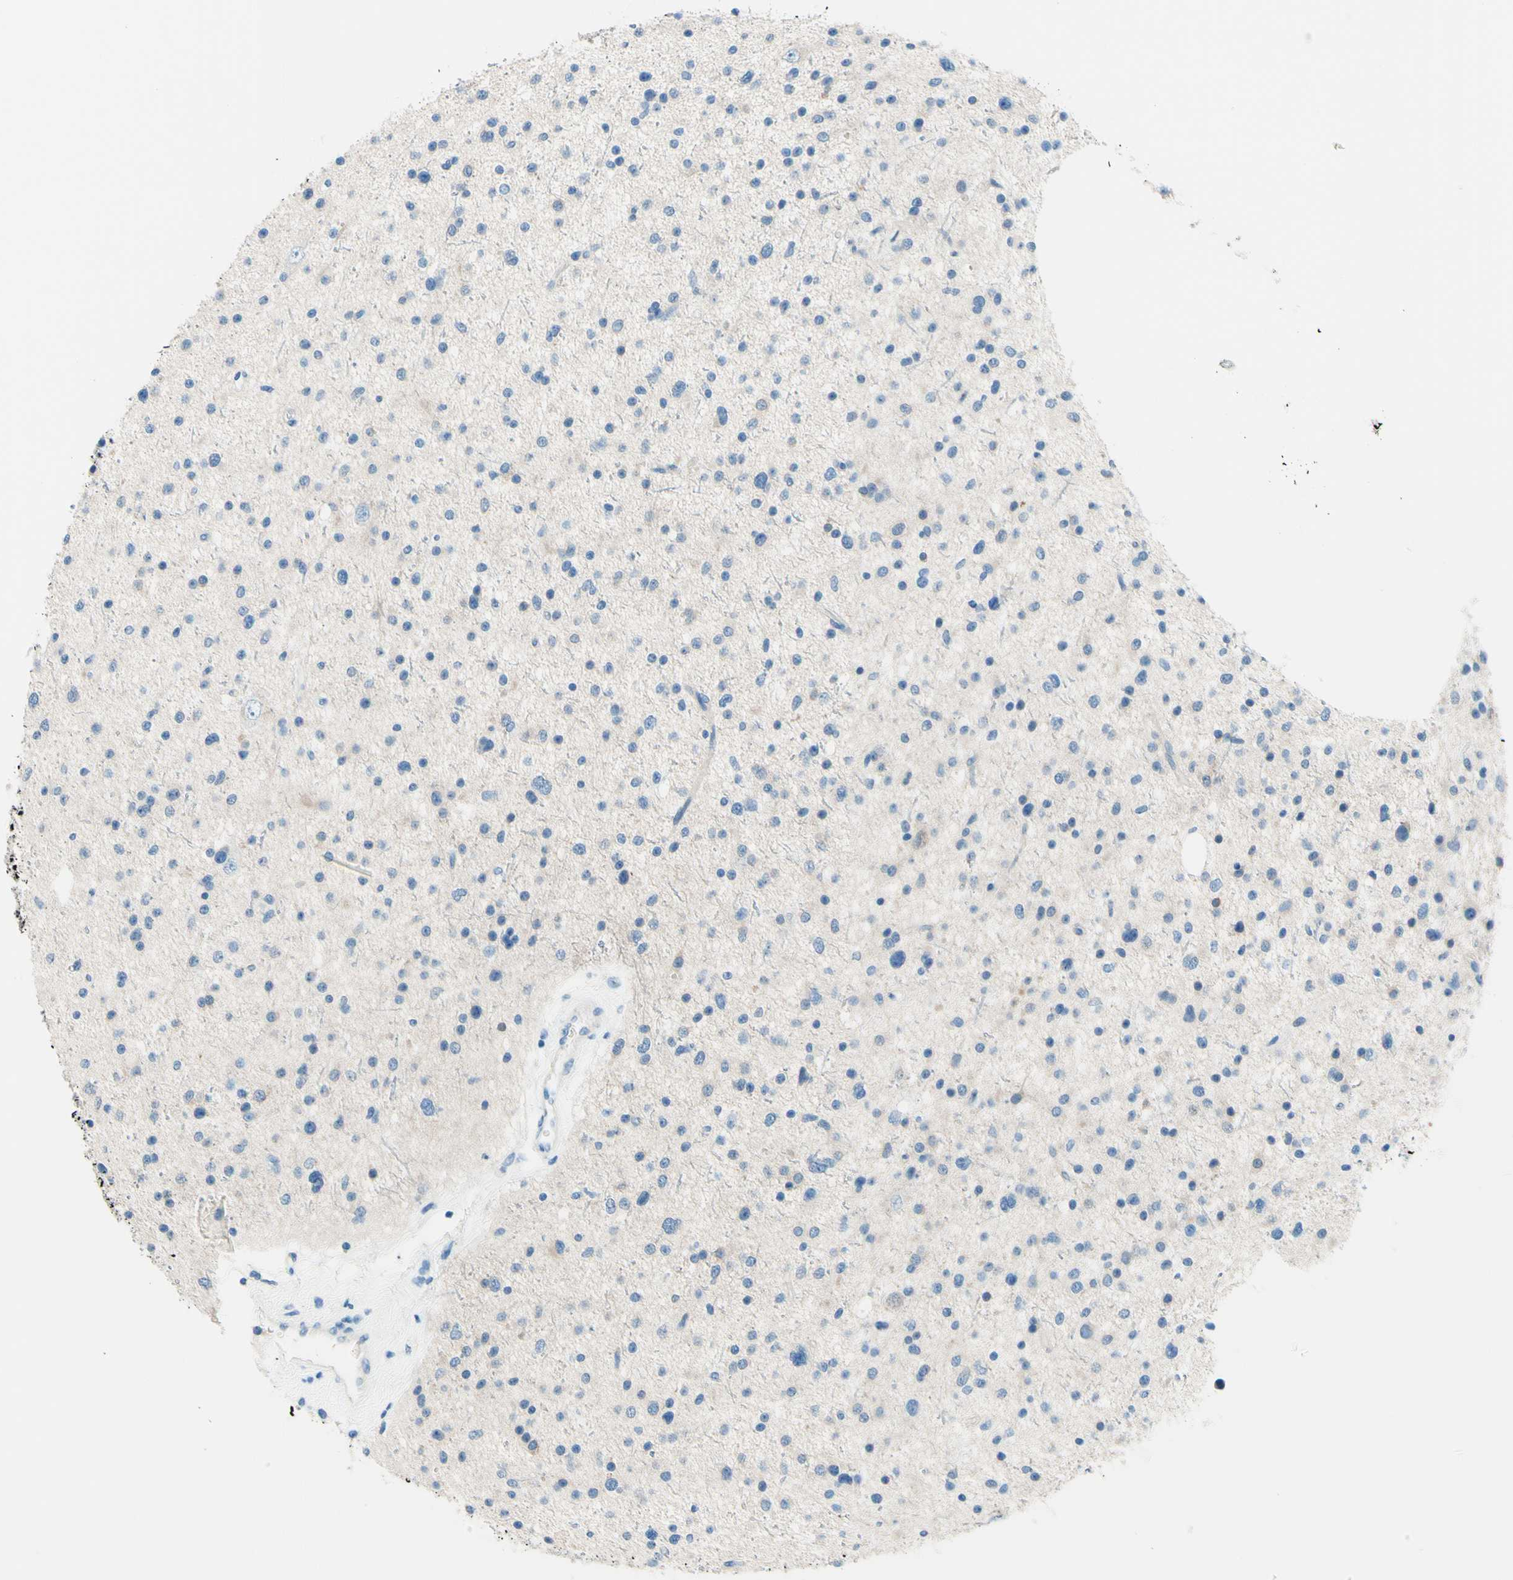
{"staining": {"intensity": "negative", "quantity": "none", "location": "none"}, "tissue": "glioma", "cell_type": "Tumor cells", "image_type": "cancer", "snomed": [{"axis": "morphology", "description": "Glioma, malignant, Low grade"}, {"axis": "topography", "description": "Brain"}], "caption": "Glioma was stained to show a protein in brown. There is no significant expression in tumor cells. The staining was performed using DAB to visualize the protein expression in brown, while the nuclei were stained in blue with hematoxylin (Magnification: 20x).", "gene": "PASD1", "patient": {"sex": "female", "age": 37}}